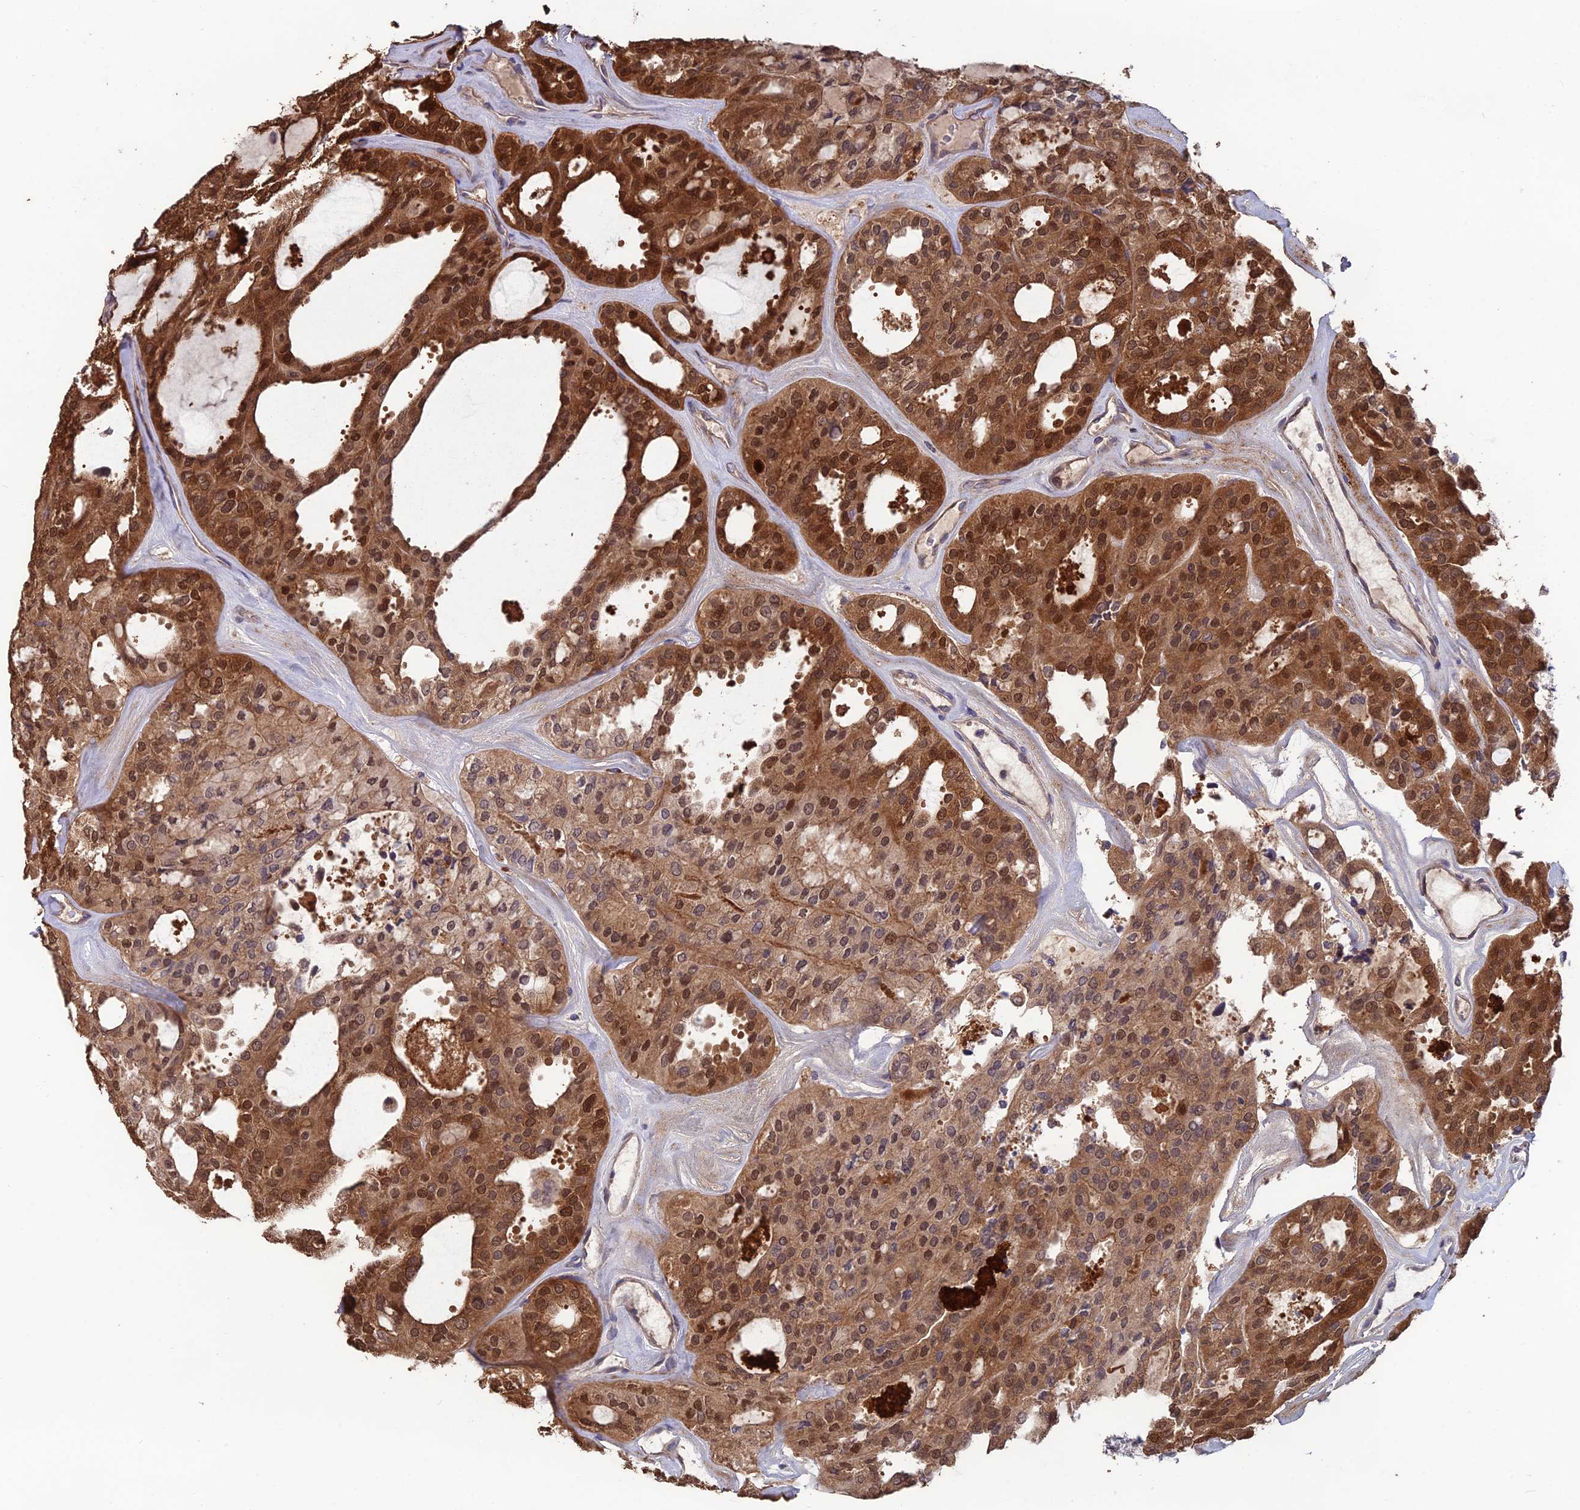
{"staining": {"intensity": "strong", "quantity": ">75%", "location": "cytoplasmic/membranous,nuclear"}, "tissue": "thyroid cancer", "cell_type": "Tumor cells", "image_type": "cancer", "snomed": [{"axis": "morphology", "description": "Follicular adenoma carcinoma, NOS"}, {"axis": "topography", "description": "Thyroid gland"}], "caption": "This histopathology image displays immunohistochemistry staining of thyroid follicular adenoma carcinoma, with high strong cytoplasmic/membranous and nuclear expression in approximately >75% of tumor cells.", "gene": "SHISA5", "patient": {"sex": "male", "age": 75}}